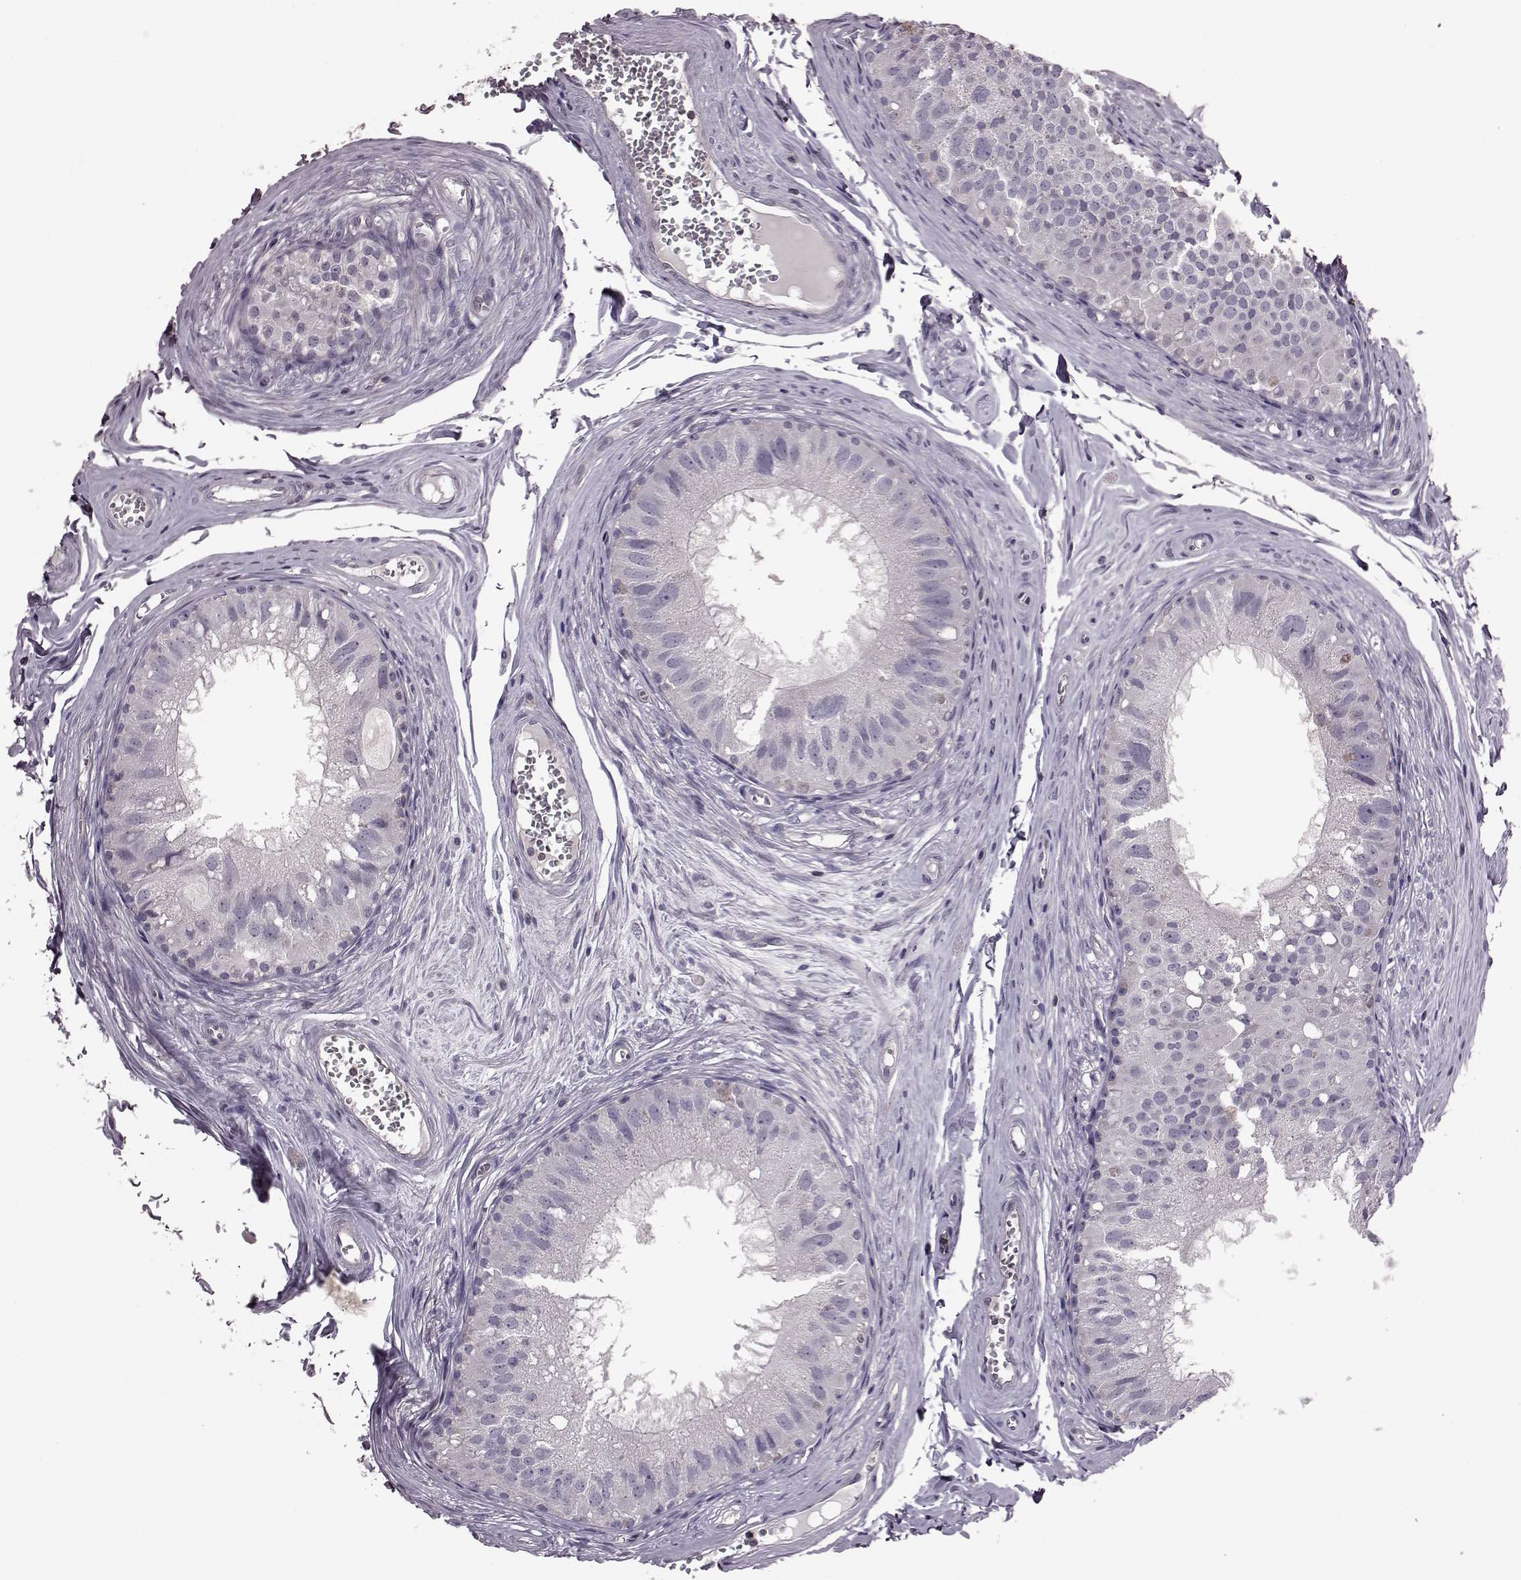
{"staining": {"intensity": "negative", "quantity": "none", "location": "none"}, "tissue": "epididymis", "cell_type": "Glandular cells", "image_type": "normal", "snomed": [{"axis": "morphology", "description": "Normal tissue, NOS"}, {"axis": "topography", "description": "Epididymis"}], "caption": "Epididymis was stained to show a protein in brown. There is no significant expression in glandular cells. The staining was performed using DAB (3,3'-diaminobenzidine) to visualize the protein expression in brown, while the nuclei were stained in blue with hematoxylin (Magnification: 20x).", "gene": "CDC42SE1", "patient": {"sex": "male", "age": 45}}